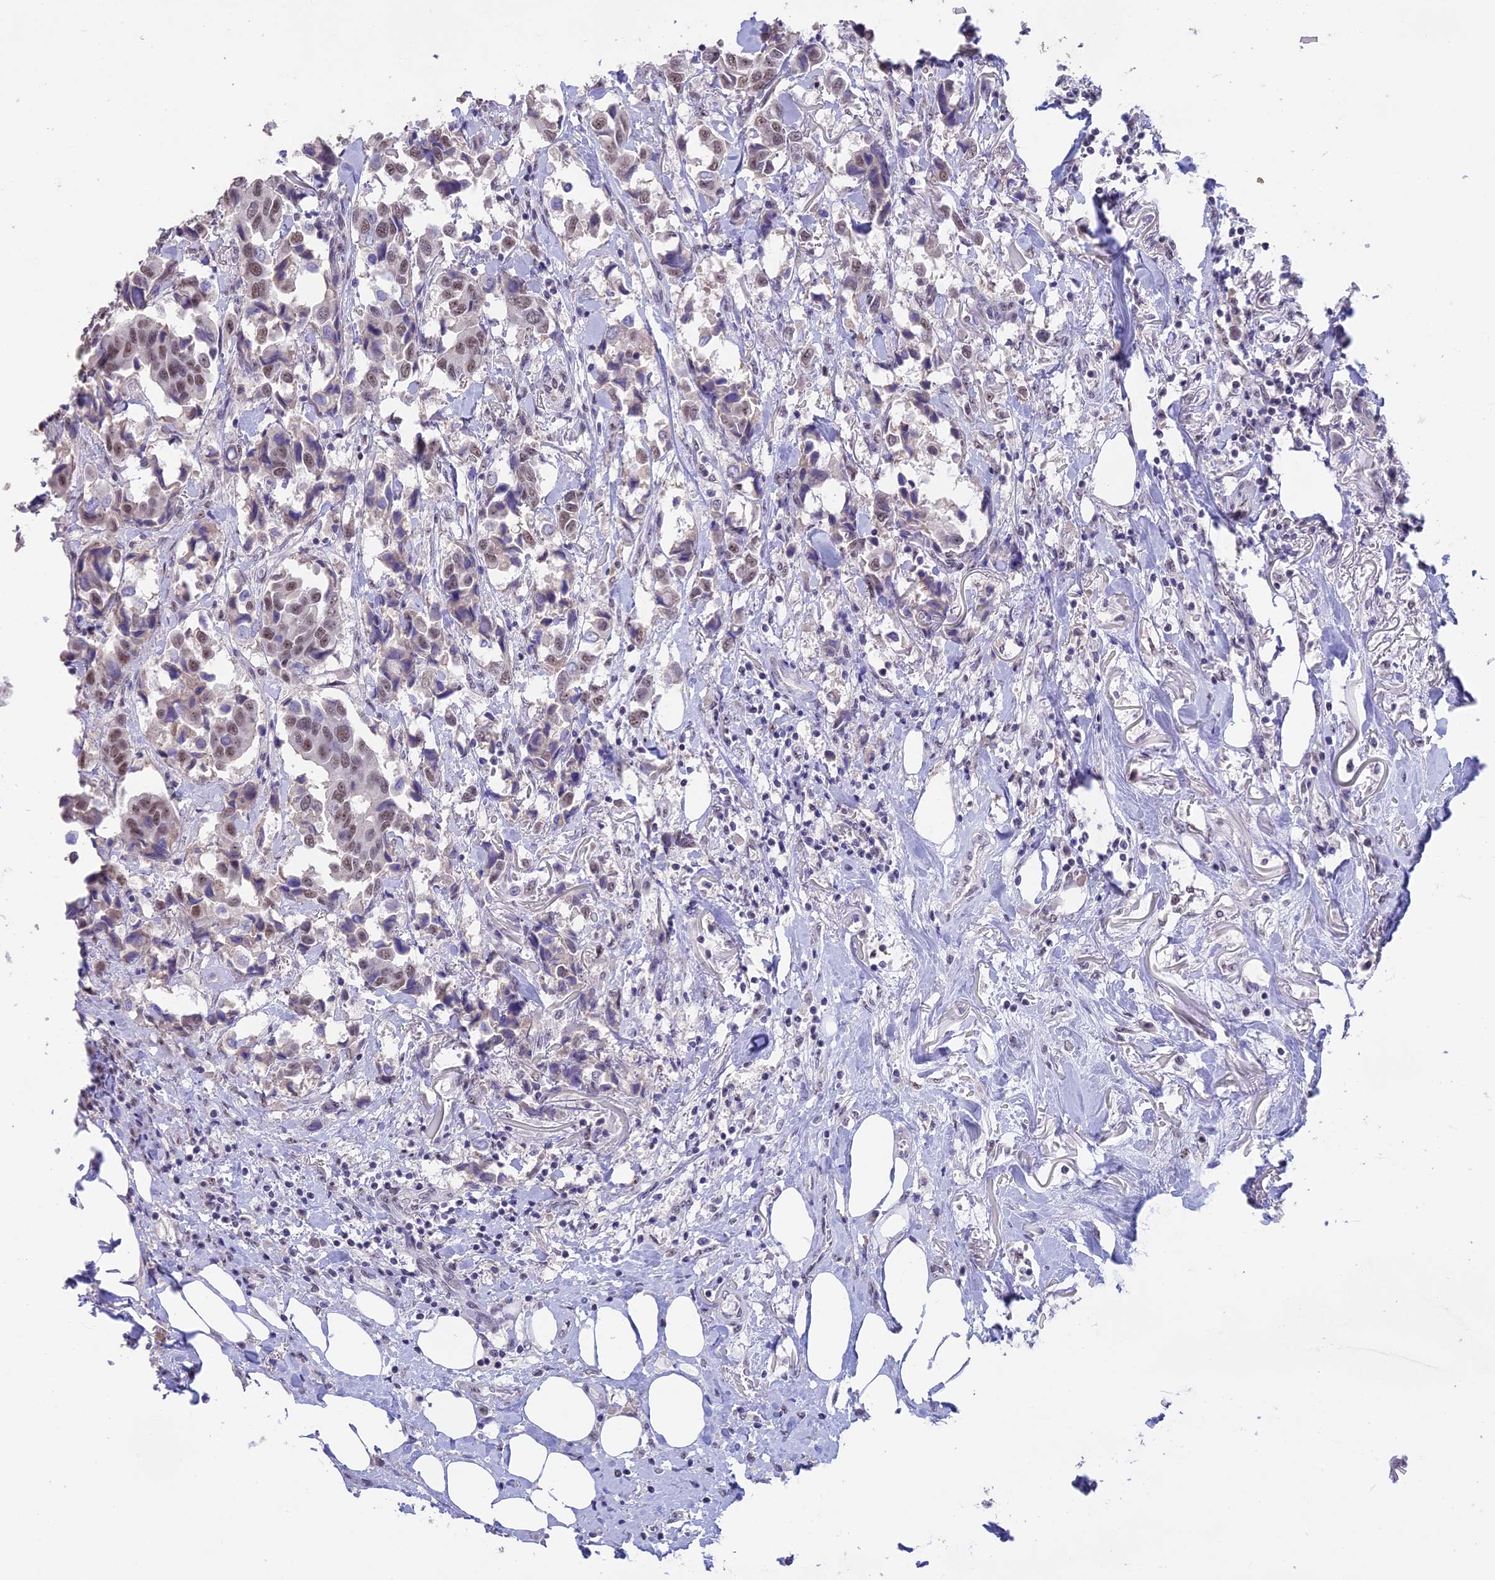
{"staining": {"intensity": "moderate", "quantity": "<25%", "location": "nuclear"}, "tissue": "breast cancer", "cell_type": "Tumor cells", "image_type": "cancer", "snomed": [{"axis": "morphology", "description": "Duct carcinoma"}, {"axis": "topography", "description": "Breast"}], "caption": "An image of human infiltrating ductal carcinoma (breast) stained for a protein demonstrates moderate nuclear brown staining in tumor cells.", "gene": "SETD2", "patient": {"sex": "female", "age": 80}}